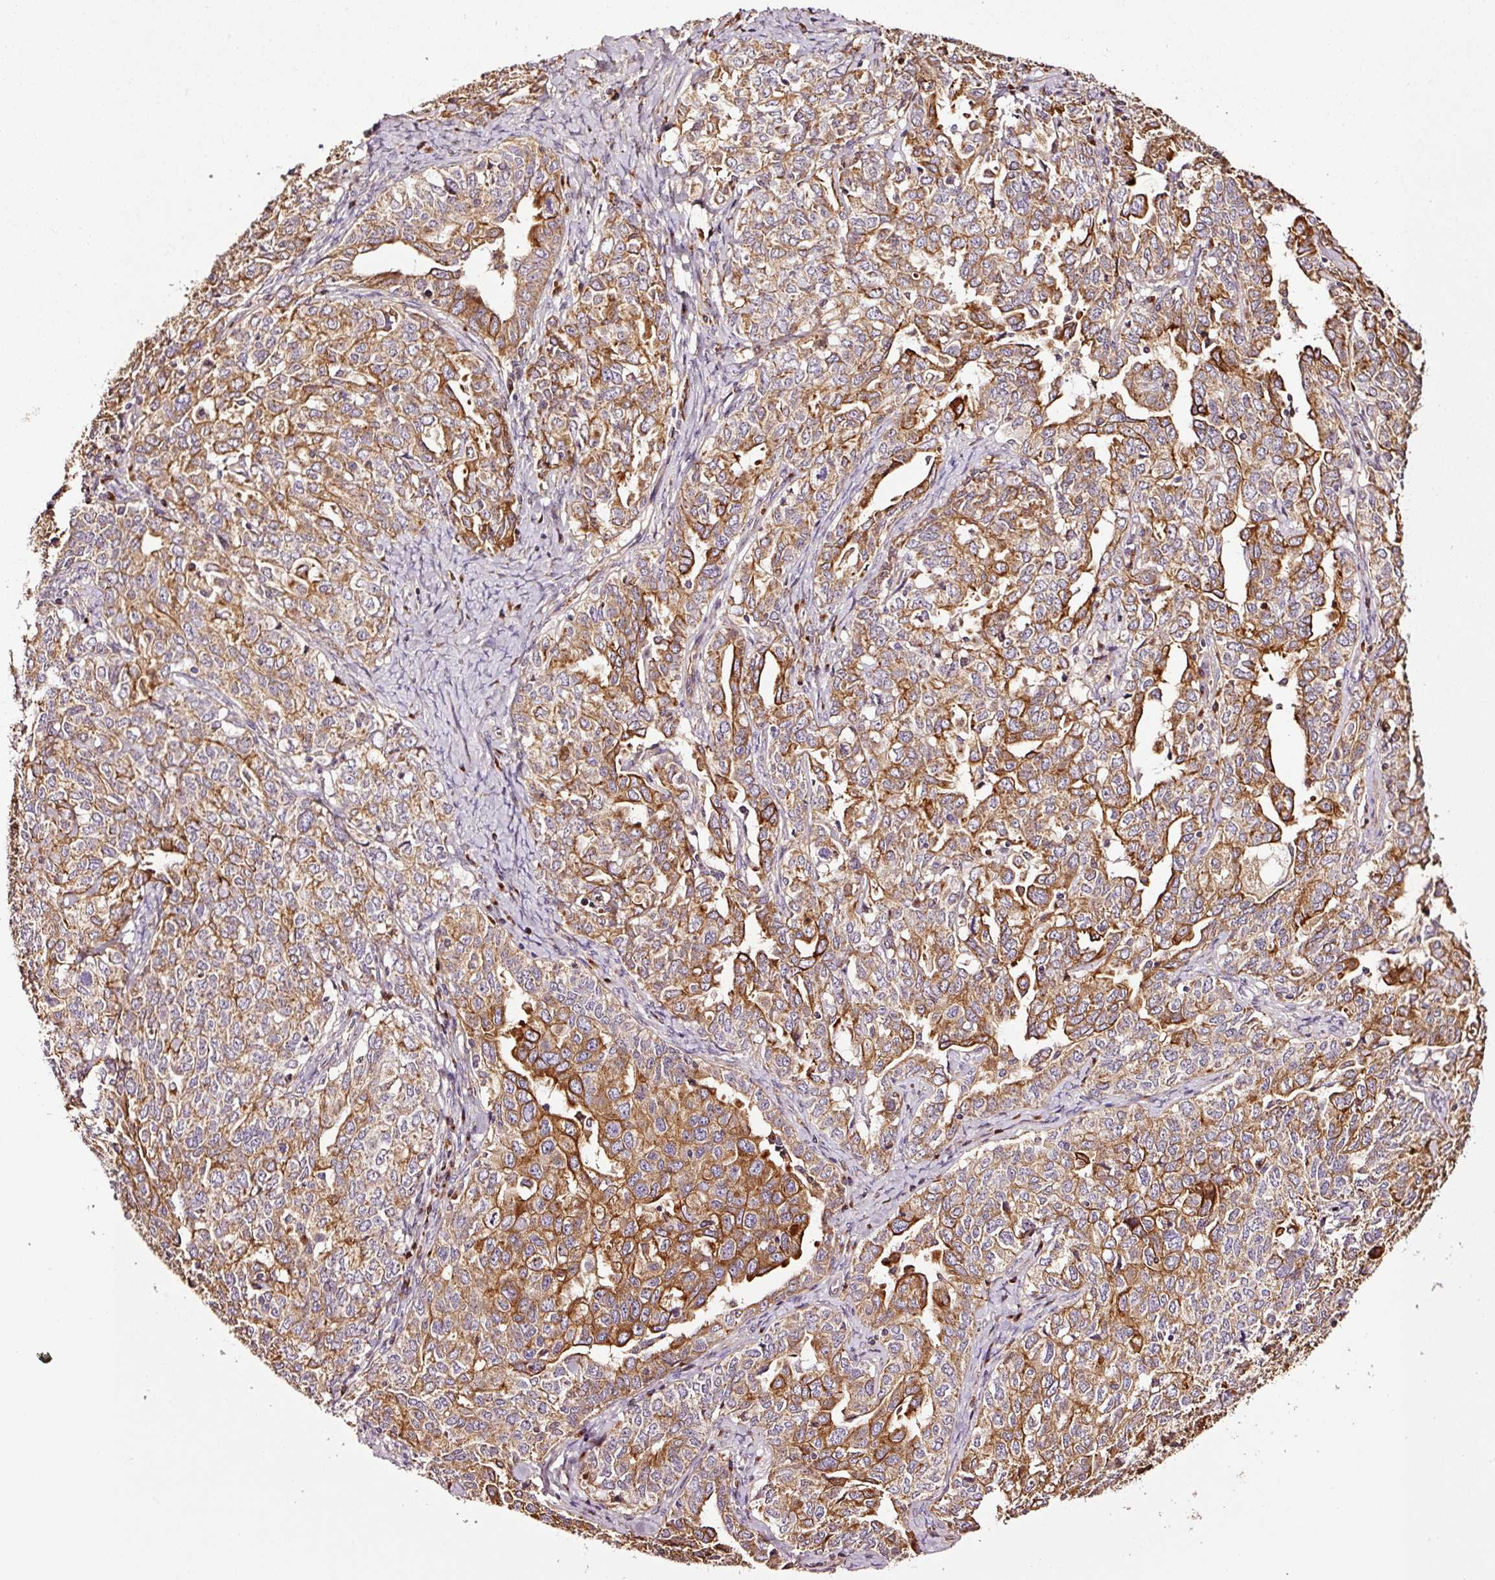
{"staining": {"intensity": "strong", "quantity": ">75%", "location": "cytoplasmic/membranous"}, "tissue": "ovarian cancer", "cell_type": "Tumor cells", "image_type": "cancer", "snomed": [{"axis": "morphology", "description": "Carcinoma, endometroid"}, {"axis": "topography", "description": "Ovary"}], "caption": "Ovarian cancer tissue reveals strong cytoplasmic/membranous staining in approximately >75% of tumor cells, visualized by immunohistochemistry.", "gene": "PGLYRP2", "patient": {"sex": "female", "age": 62}}